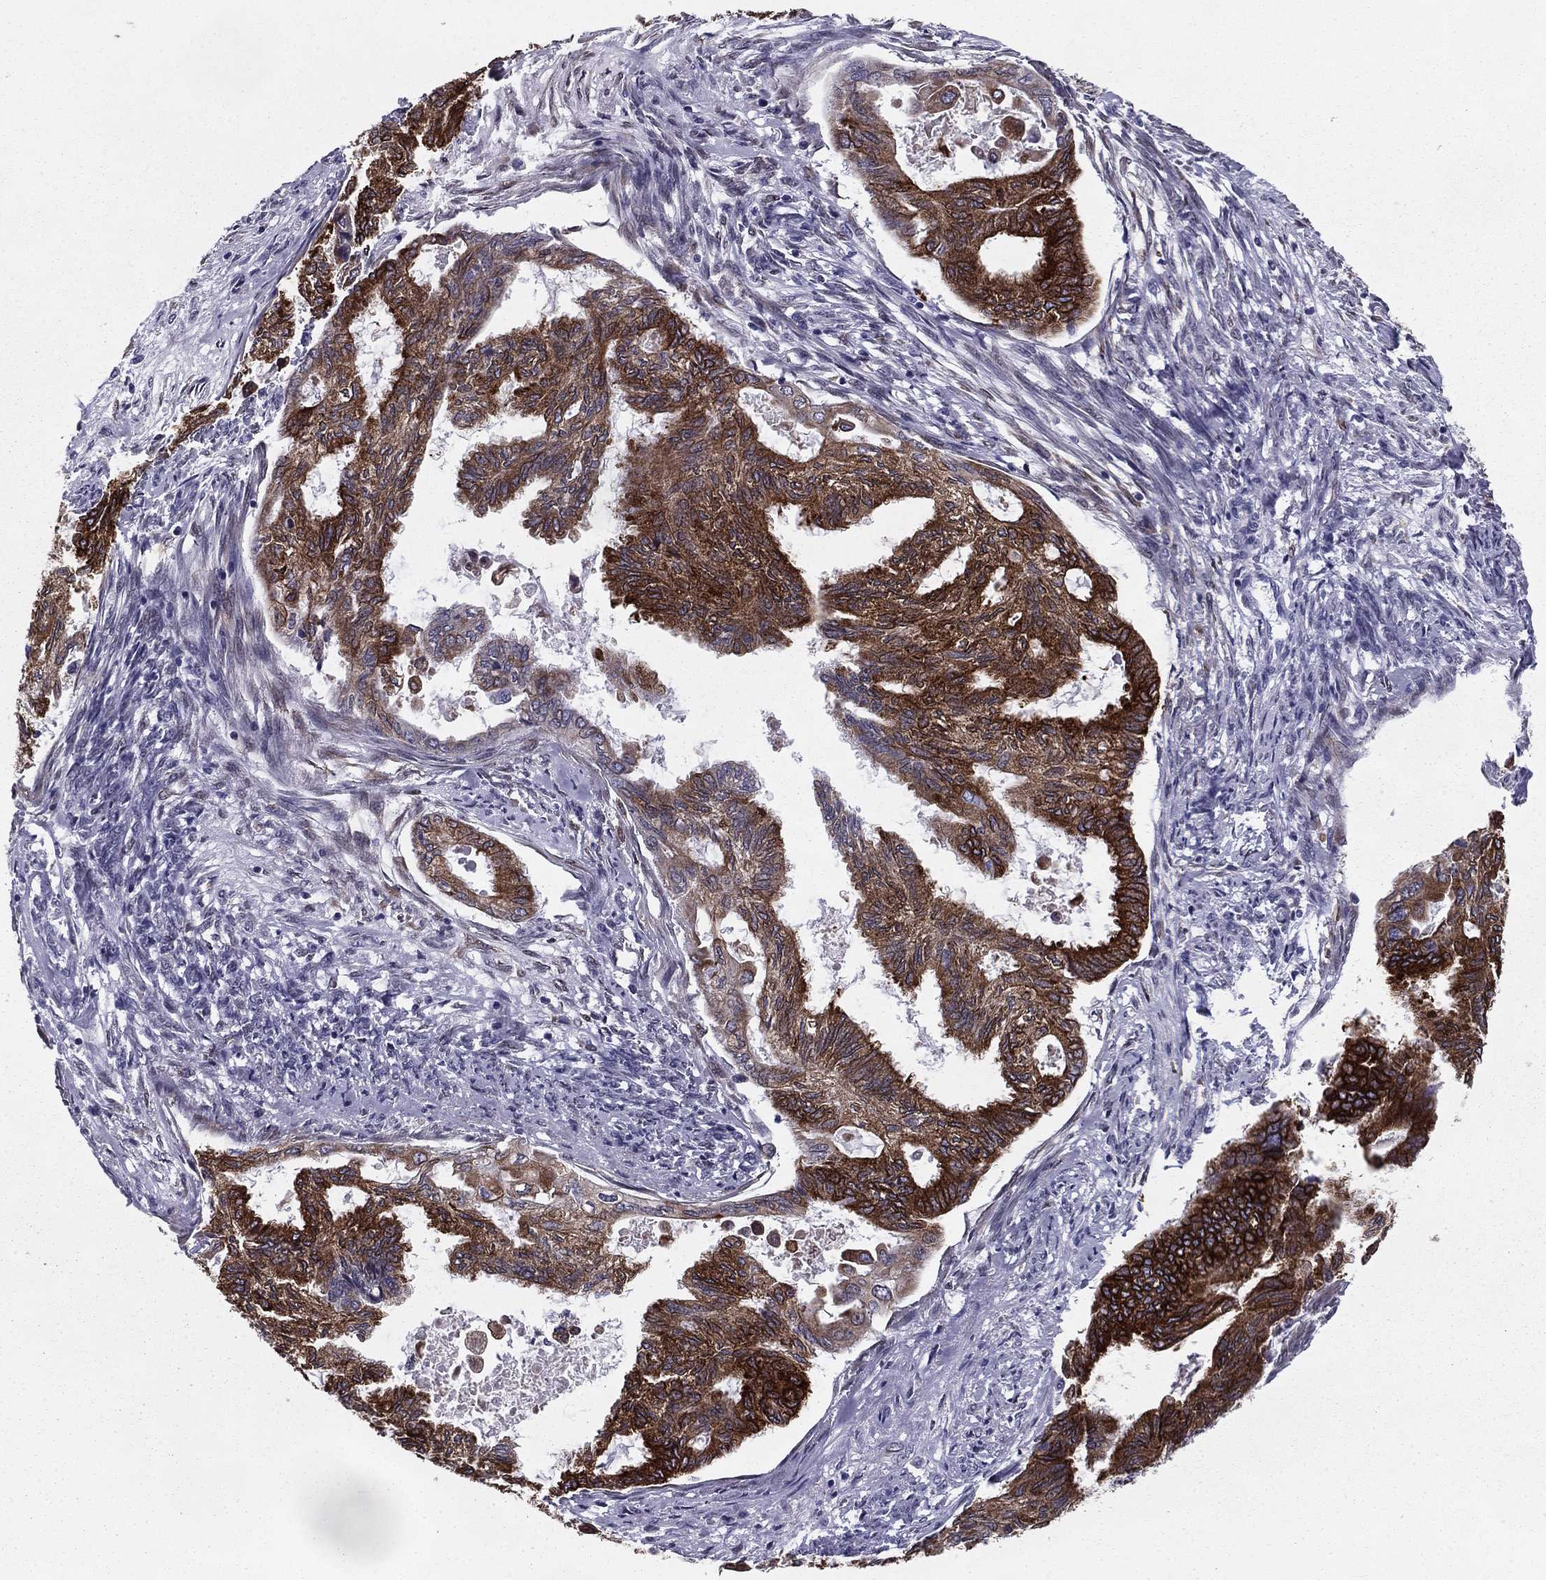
{"staining": {"intensity": "strong", "quantity": "25%-75%", "location": "cytoplasmic/membranous"}, "tissue": "endometrial cancer", "cell_type": "Tumor cells", "image_type": "cancer", "snomed": [{"axis": "morphology", "description": "Adenocarcinoma, NOS"}, {"axis": "topography", "description": "Endometrium"}], "caption": "Immunohistochemistry (IHC) staining of endometrial adenocarcinoma, which shows high levels of strong cytoplasmic/membranous expression in approximately 25%-75% of tumor cells indicating strong cytoplasmic/membranous protein positivity. The staining was performed using DAB (3,3'-diaminobenzidine) (brown) for protein detection and nuclei were counterstained in hematoxylin (blue).", "gene": "TMED3", "patient": {"sex": "female", "age": 86}}